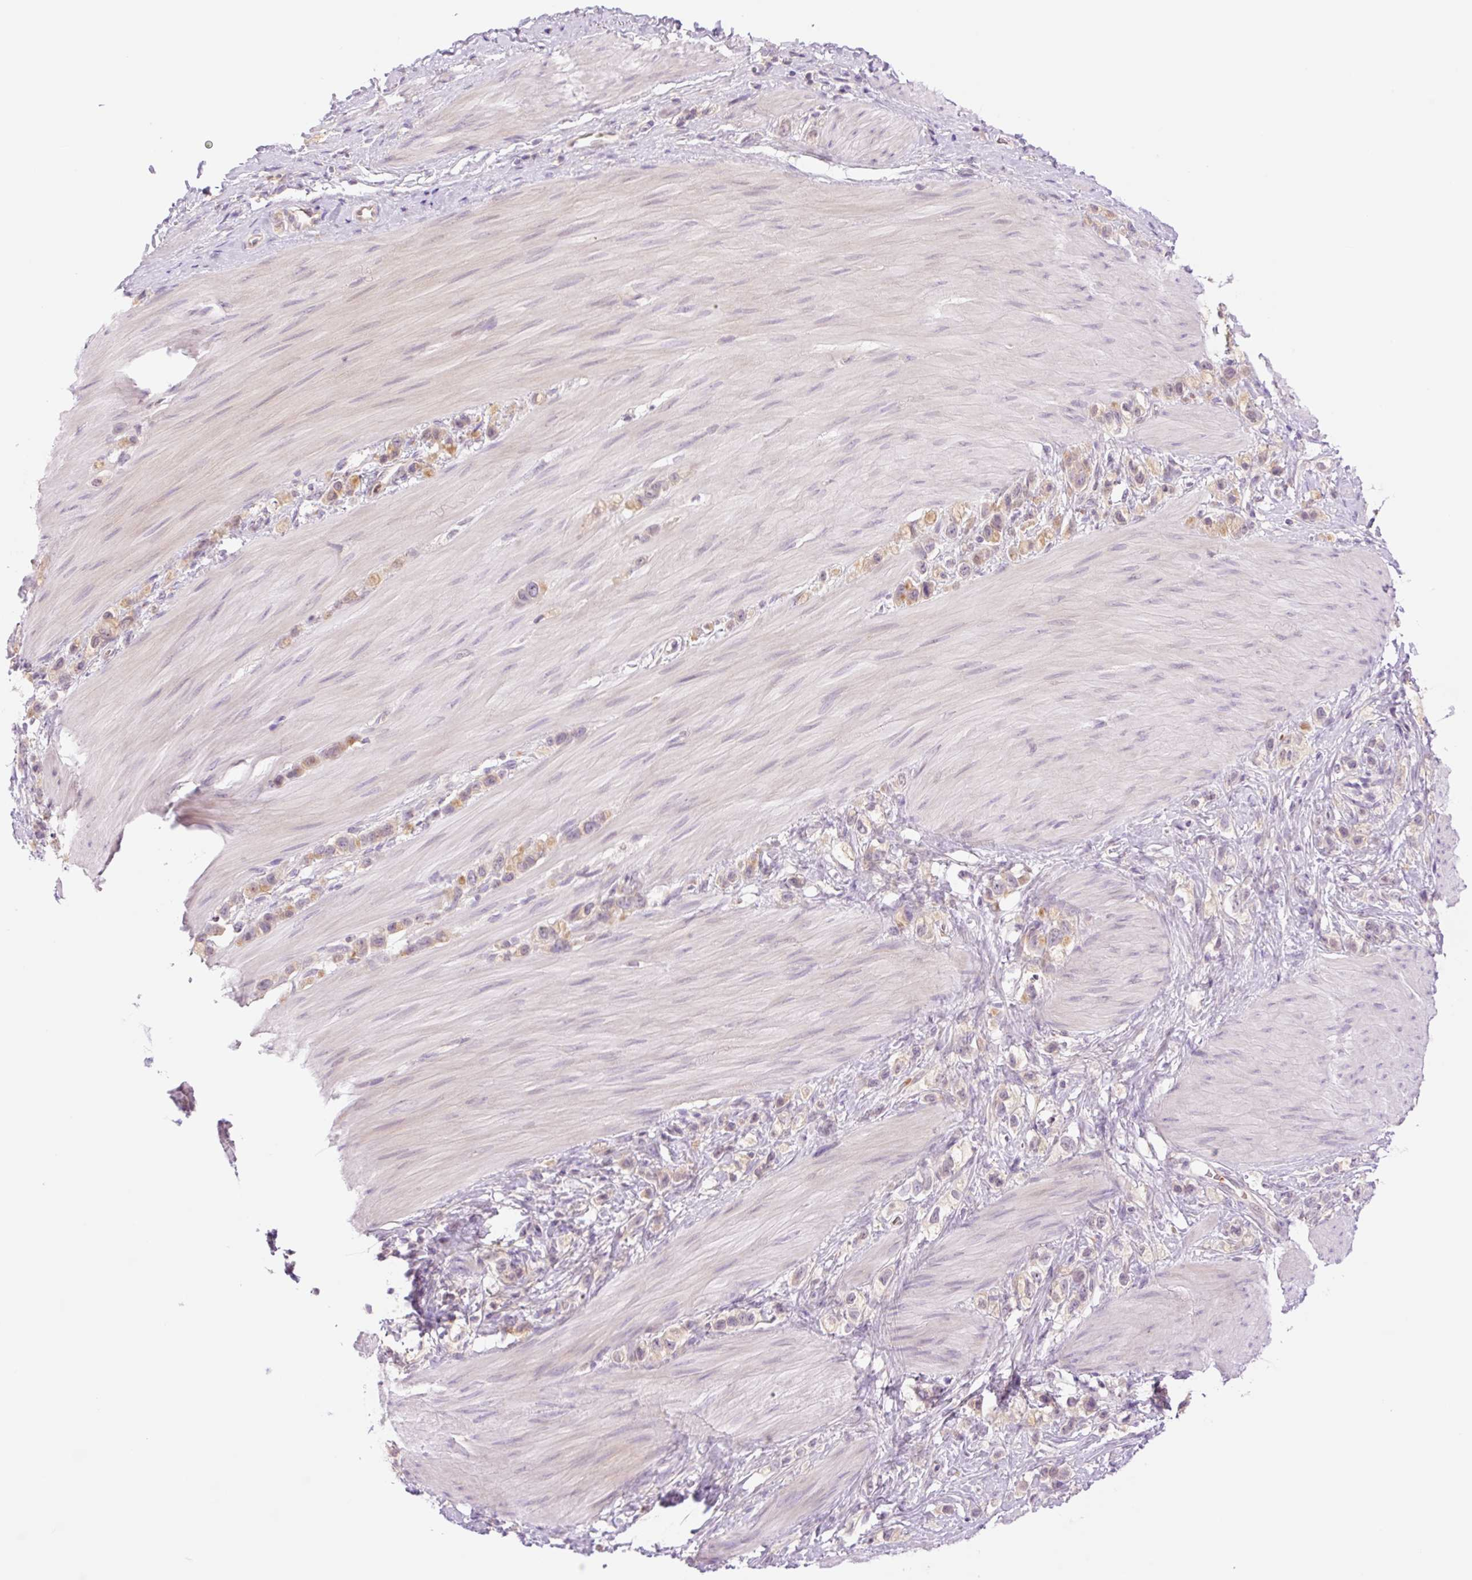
{"staining": {"intensity": "weak", "quantity": ">75%", "location": "cytoplasmic/membranous"}, "tissue": "stomach cancer", "cell_type": "Tumor cells", "image_type": "cancer", "snomed": [{"axis": "morphology", "description": "Adenocarcinoma, NOS"}, {"axis": "topography", "description": "Stomach"}], "caption": "Immunohistochemical staining of adenocarcinoma (stomach) shows weak cytoplasmic/membranous protein staining in approximately >75% of tumor cells.", "gene": "HEBP1", "patient": {"sex": "female", "age": 65}}